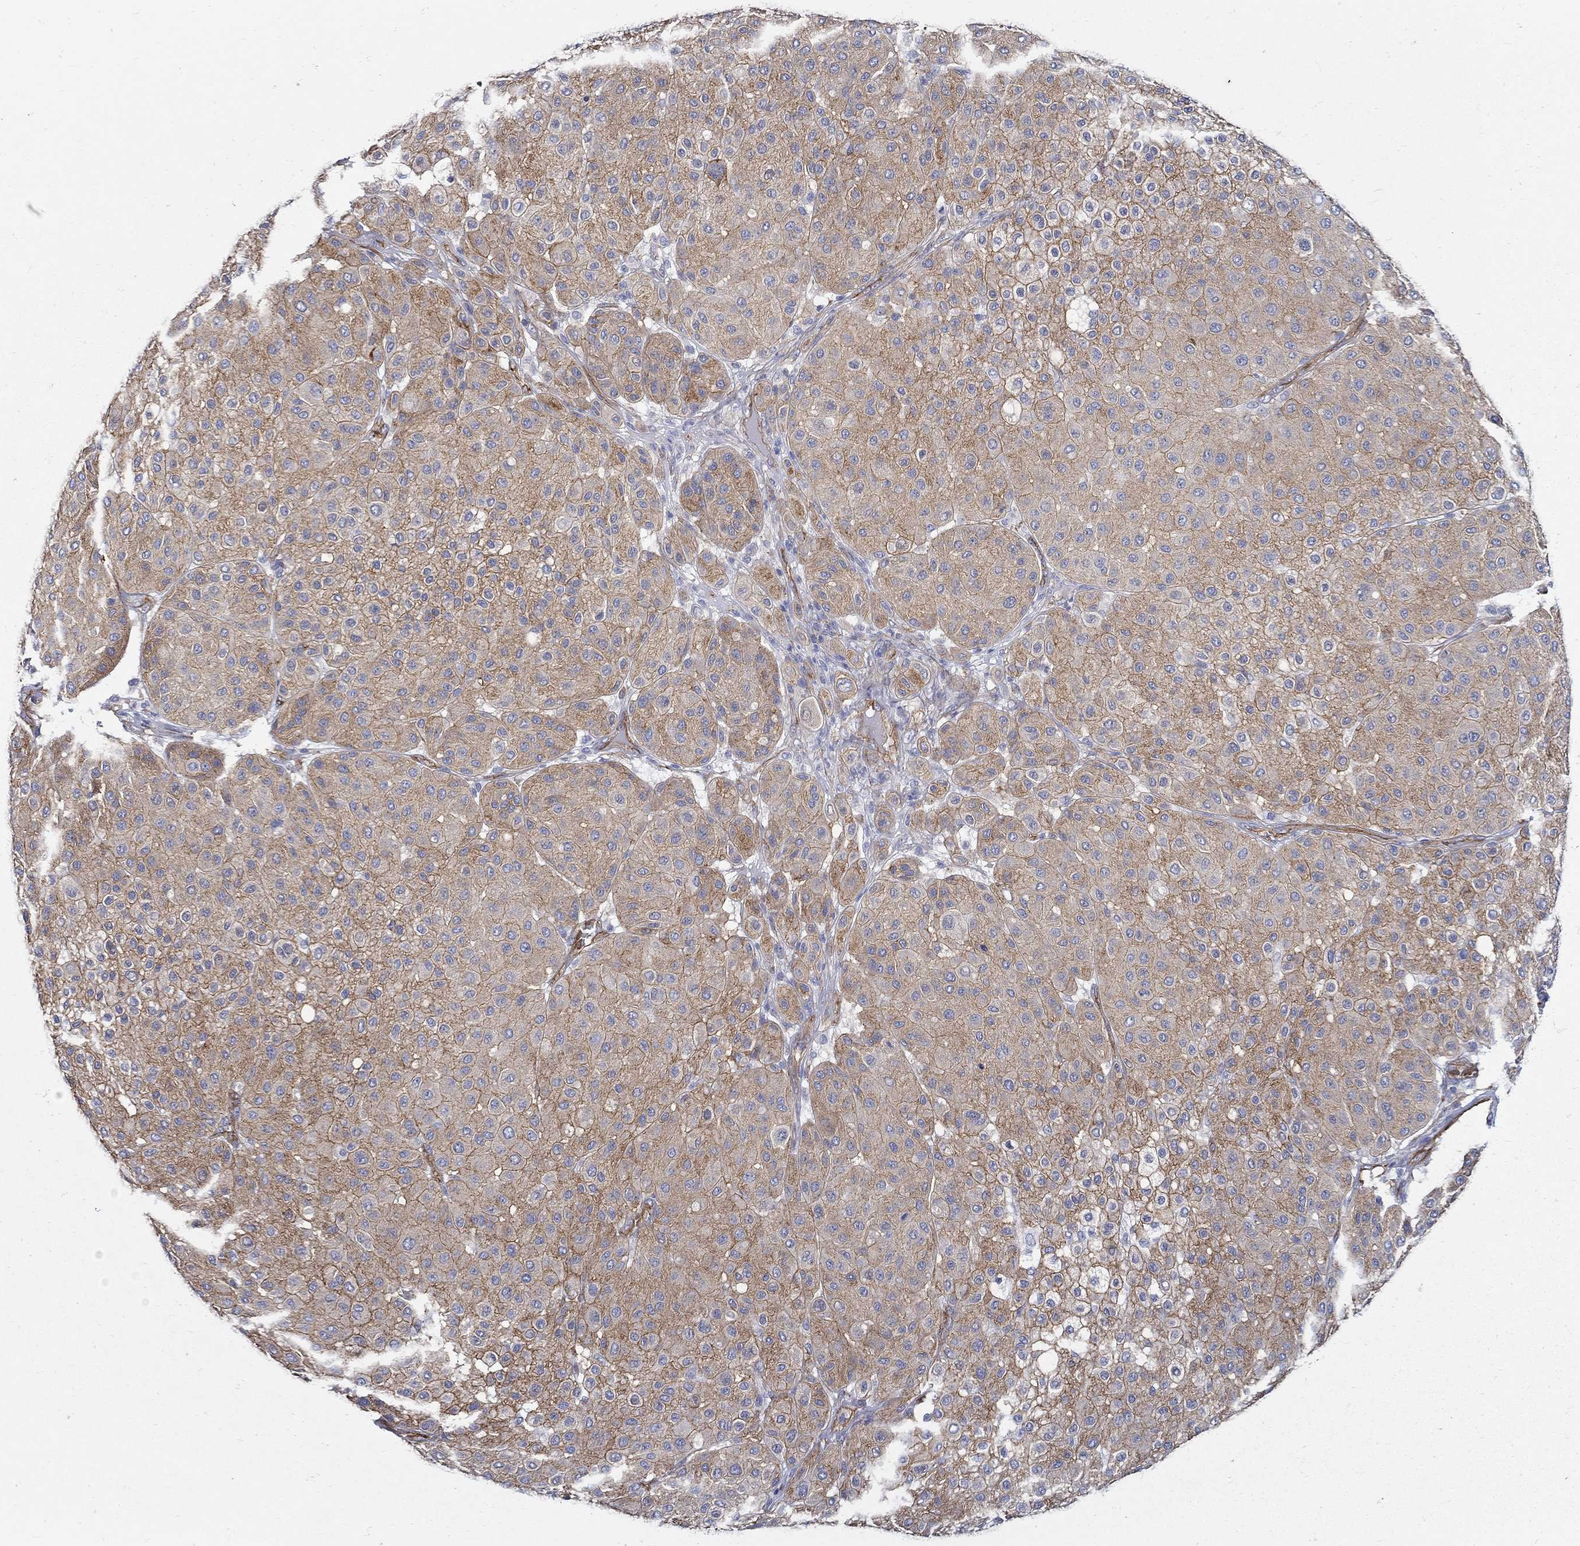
{"staining": {"intensity": "moderate", "quantity": ">75%", "location": "cytoplasmic/membranous"}, "tissue": "melanoma", "cell_type": "Tumor cells", "image_type": "cancer", "snomed": [{"axis": "morphology", "description": "Malignant melanoma, Metastatic site"}, {"axis": "topography", "description": "Smooth muscle"}], "caption": "This micrograph reveals malignant melanoma (metastatic site) stained with IHC to label a protein in brown. The cytoplasmic/membranous of tumor cells show moderate positivity for the protein. Nuclei are counter-stained blue.", "gene": "APBB3", "patient": {"sex": "male", "age": 41}}